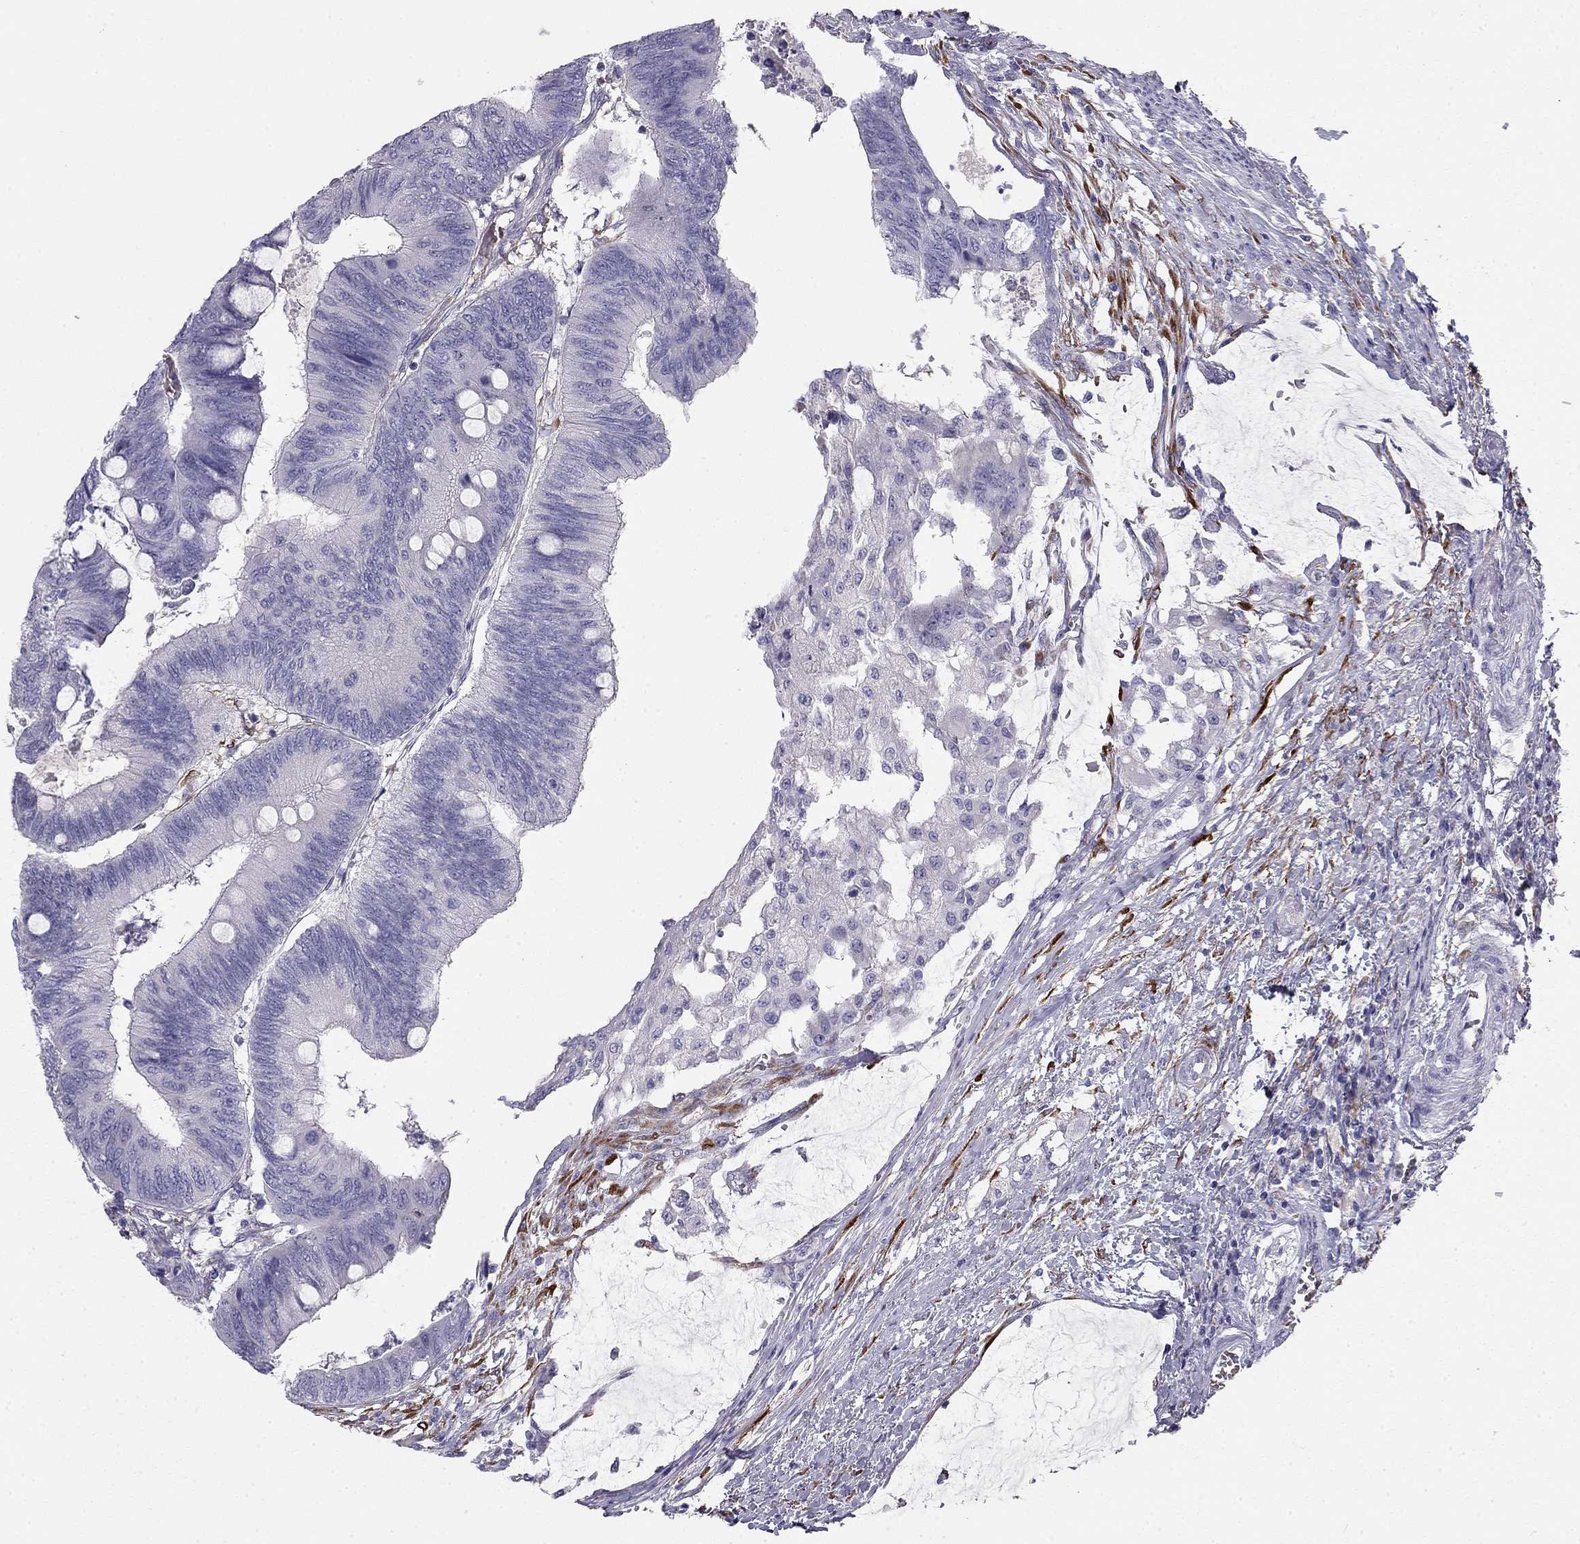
{"staining": {"intensity": "negative", "quantity": "none", "location": "none"}, "tissue": "colorectal cancer", "cell_type": "Tumor cells", "image_type": "cancer", "snomed": [{"axis": "morphology", "description": "Normal tissue, NOS"}, {"axis": "morphology", "description": "Adenocarcinoma, NOS"}, {"axis": "topography", "description": "Rectum"}, {"axis": "topography", "description": "Peripheral nerve tissue"}], "caption": "There is no significant expression in tumor cells of colorectal cancer.", "gene": "RHD", "patient": {"sex": "male", "age": 92}}